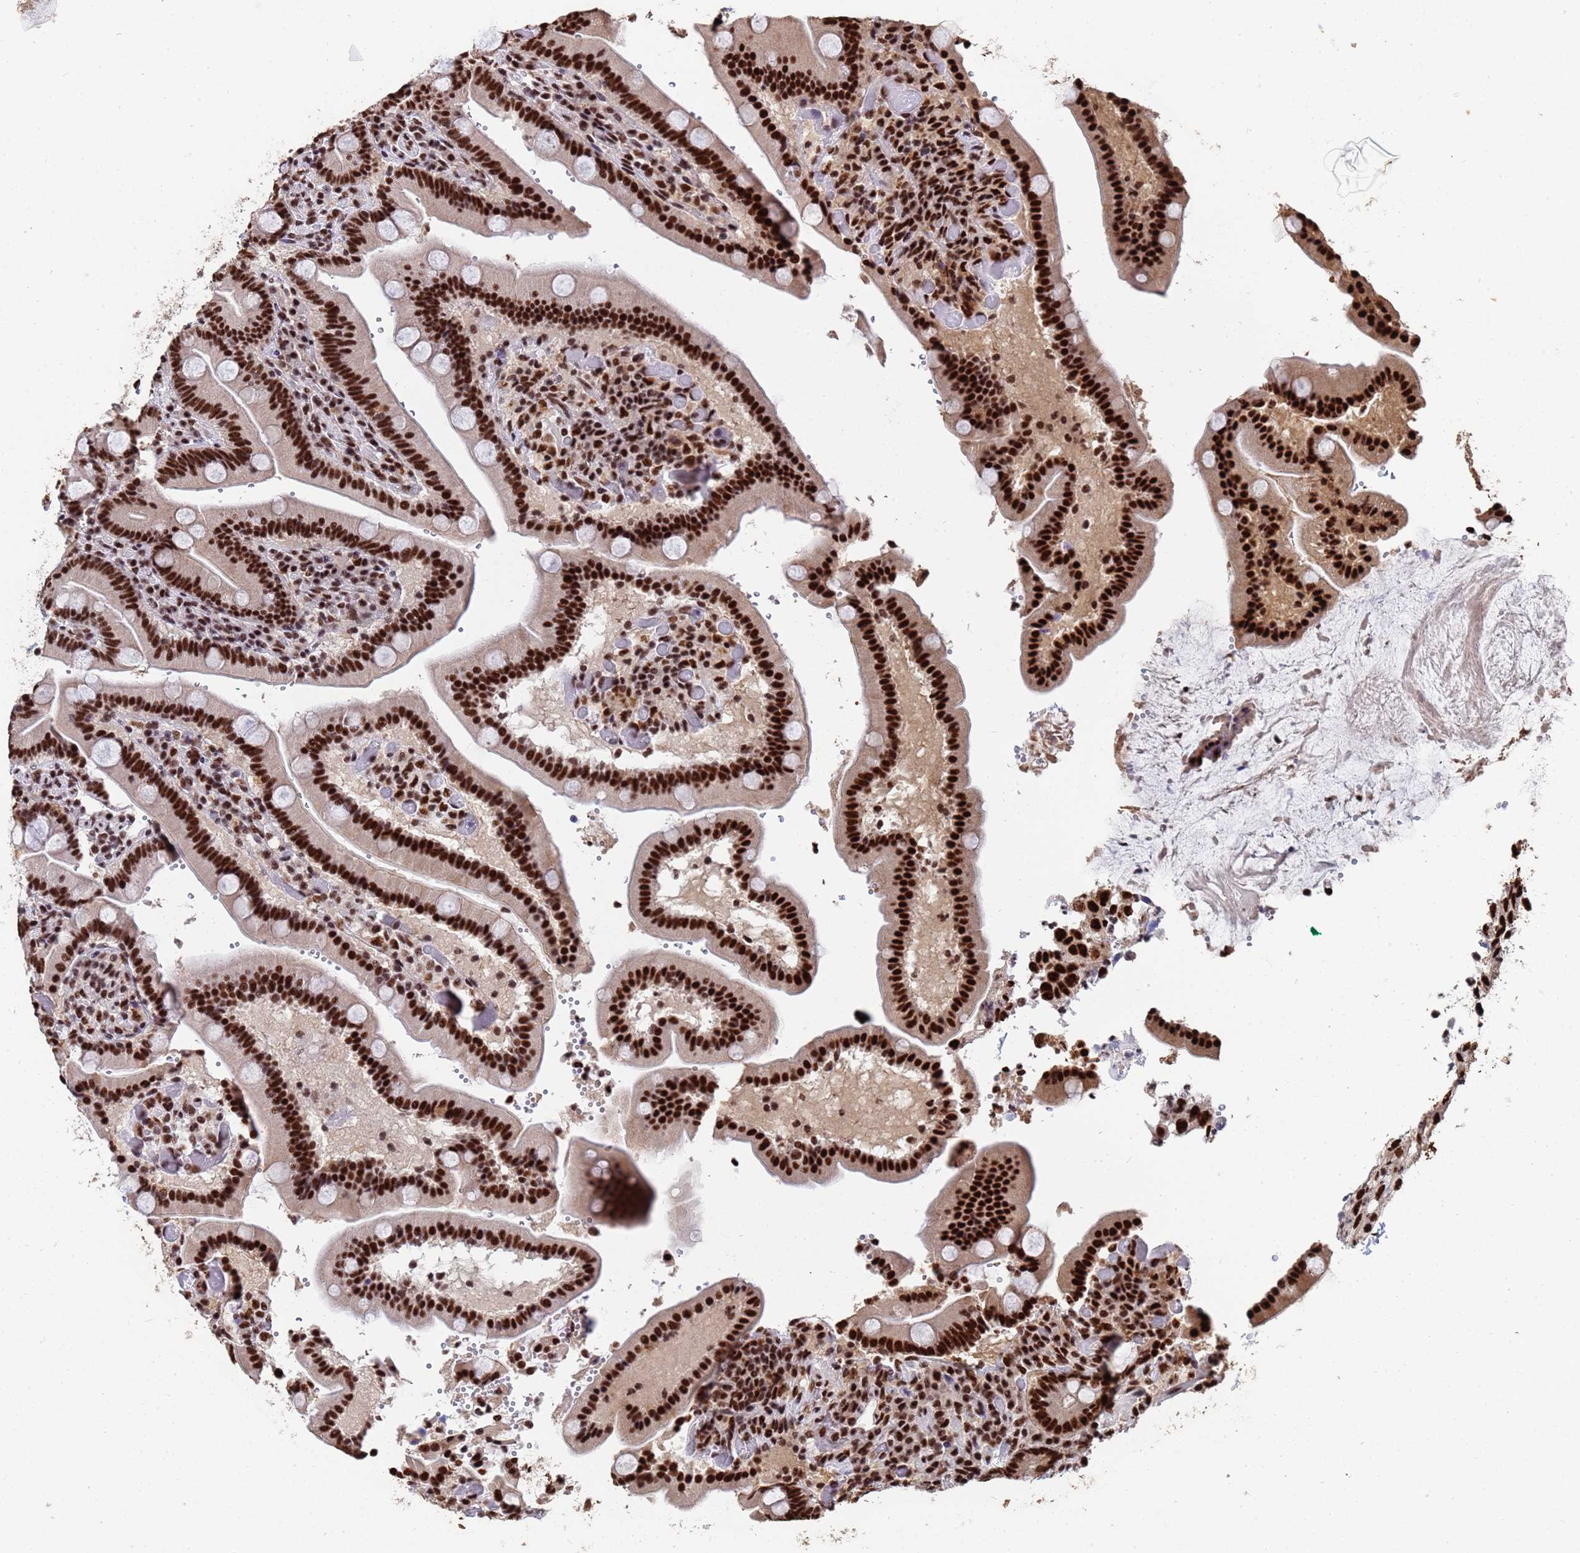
{"staining": {"intensity": "strong", "quantity": ">75%", "location": "nuclear"}, "tissue": "duodenum", "cell_type": "Glandular cells", "image_type": "normal", "snomed": [{"axis": "morphology", "description": "Normal tissue, NOS"}, {"axis": "topography", "description": "Duodenum"}], "caption": "DAB (3,3'-diaminobenzidine) immunohistochemical staining of benign human duodenum displays strong nuclear protein staining in approximately >75% of glandular cells. Nuclei are stained in blue.", "gene": "SF3B2", "patient": {"sex": "female", "age": 62}}